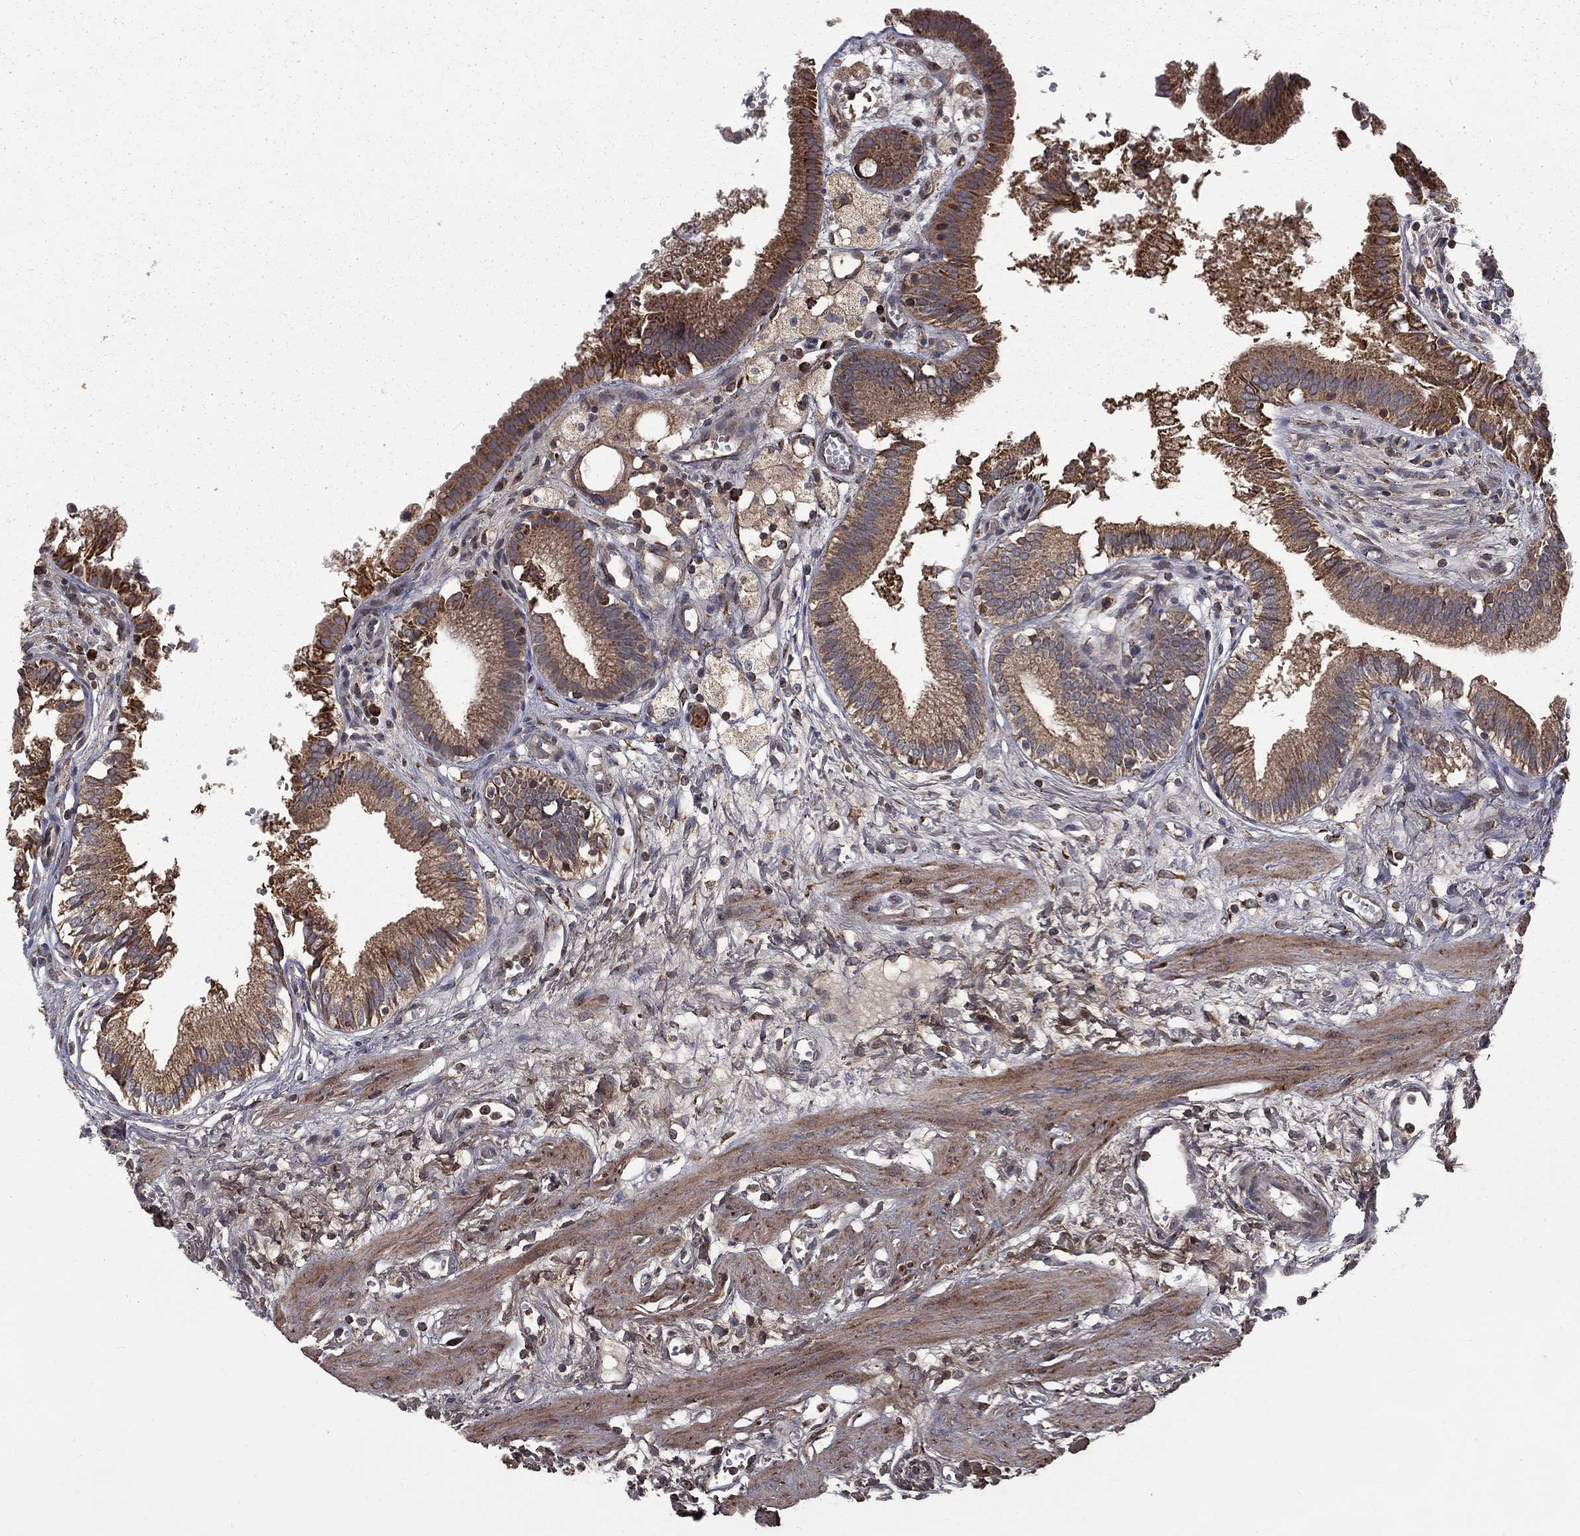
{"staining": {"intensity": "weak", "quantity": ">75%", "location": "cytoplasmic/membranous"}, "tissue": "gallbladder", "cell_type": "Glandular cells", "image_type": "normal", "snomed": [{"axis": "morphology", "description": "Normal tissue, NOS"}, {"axis": "topography", "description": "Gallbladder"}], "caption": "Brown immunohistochemical staining in benign gallbladder demonstrates weak cytoplasmic/membranous expression in about >75% of glandular cells. The staining was performed using DAB to visualize the protein expression in brown, while the nuclei were stained in blue with hematoxylin (Magnification: 20x).", "gene": "OLFML1", "patient": {"sex": "female", "age": 24}}